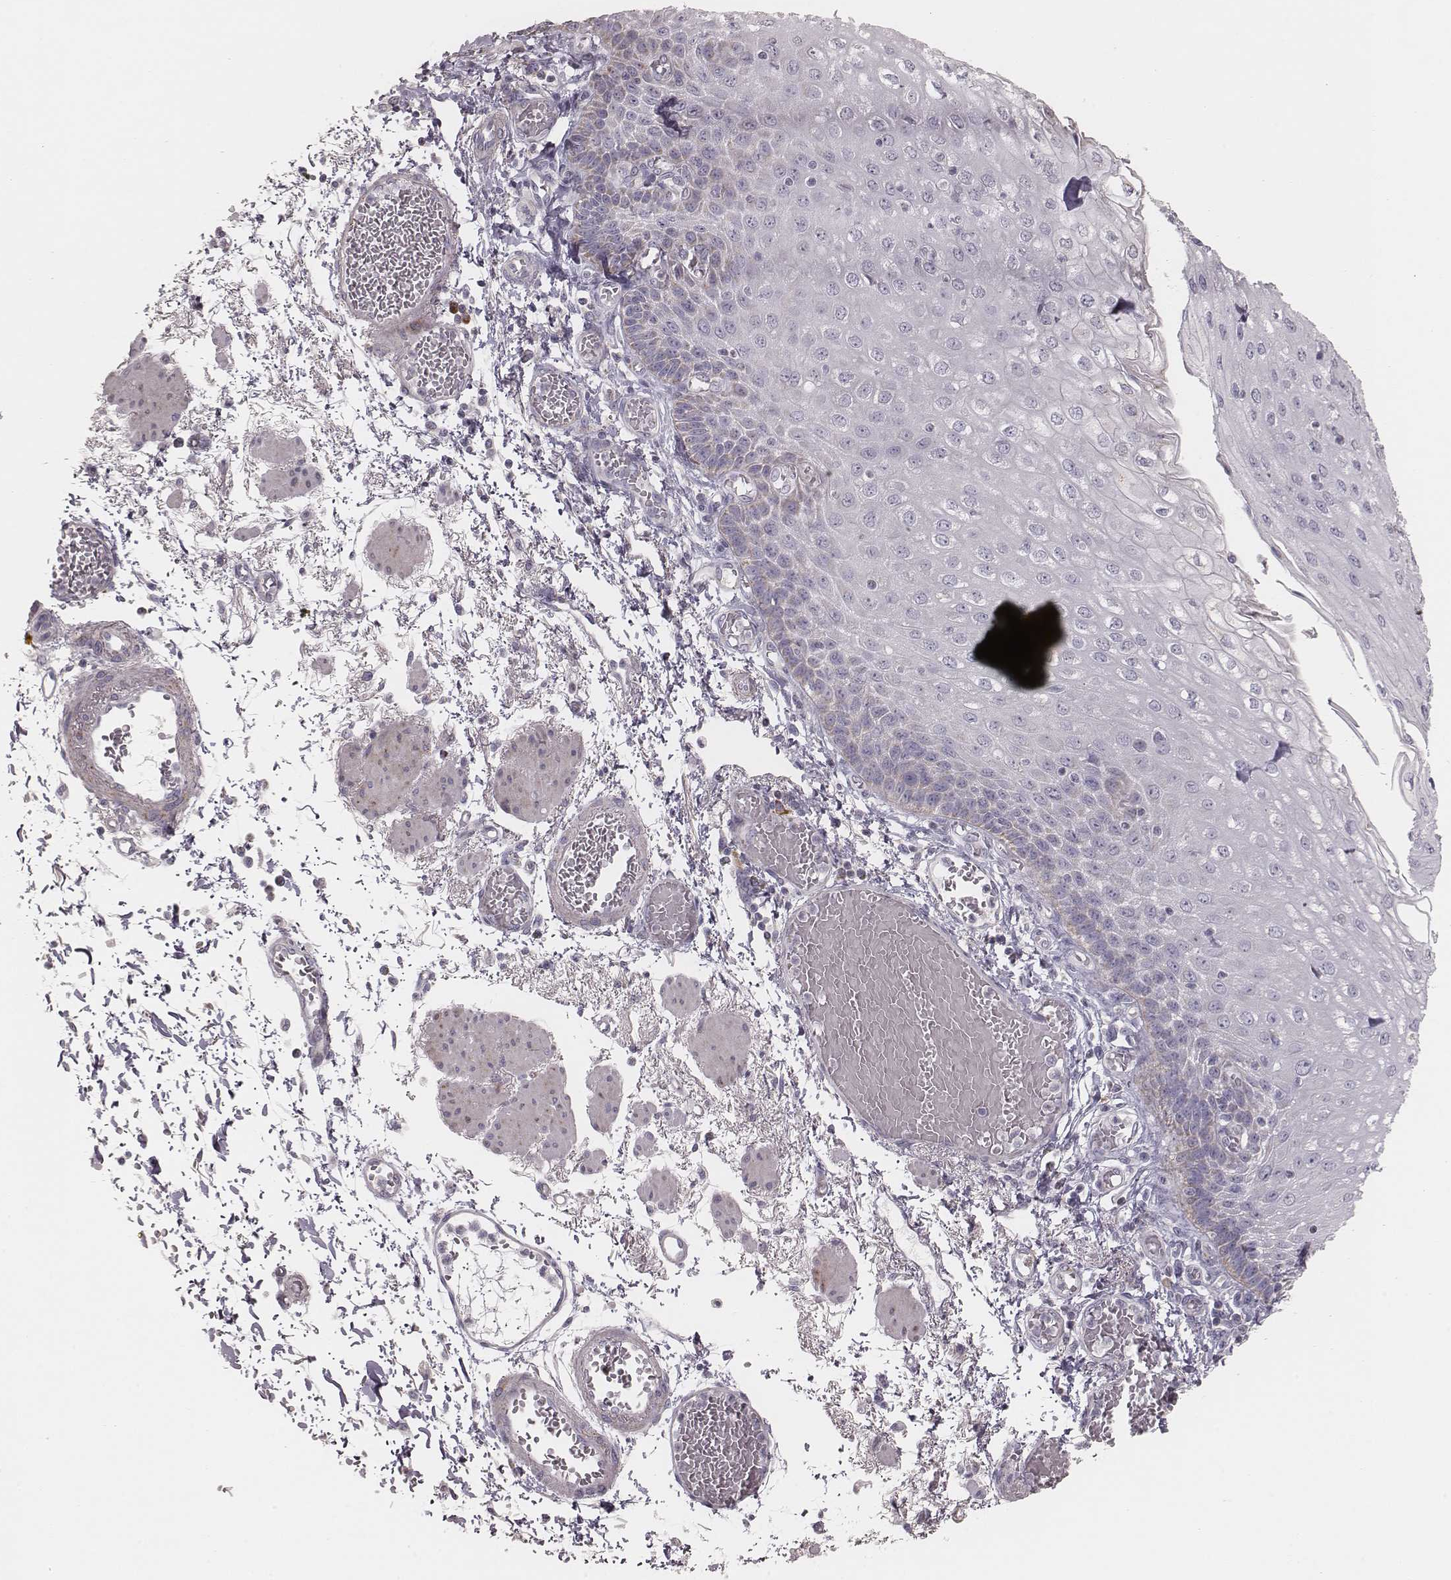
{"staining": {"intensity": "negative", "quantity": "none", "location": "none"}, "tissue": "esophagus", "cell_type": "Squamous epithelial cells", "image_type": "normal", "snomed": [{"axis": "morphology", "description": "Normal tissue, NOS"}, {"axis": "morphology", "description": "Adenocarcinoma, NOS"}, {"axis": "topography", "description": "Esophagus"}], "caption": "This is a micrograph of IHC staining of benign esophagus, which shows no expression in squamous epithelial cells.", "gene": "KIF5C", "patient": {"sex": "male", "age": 81}}